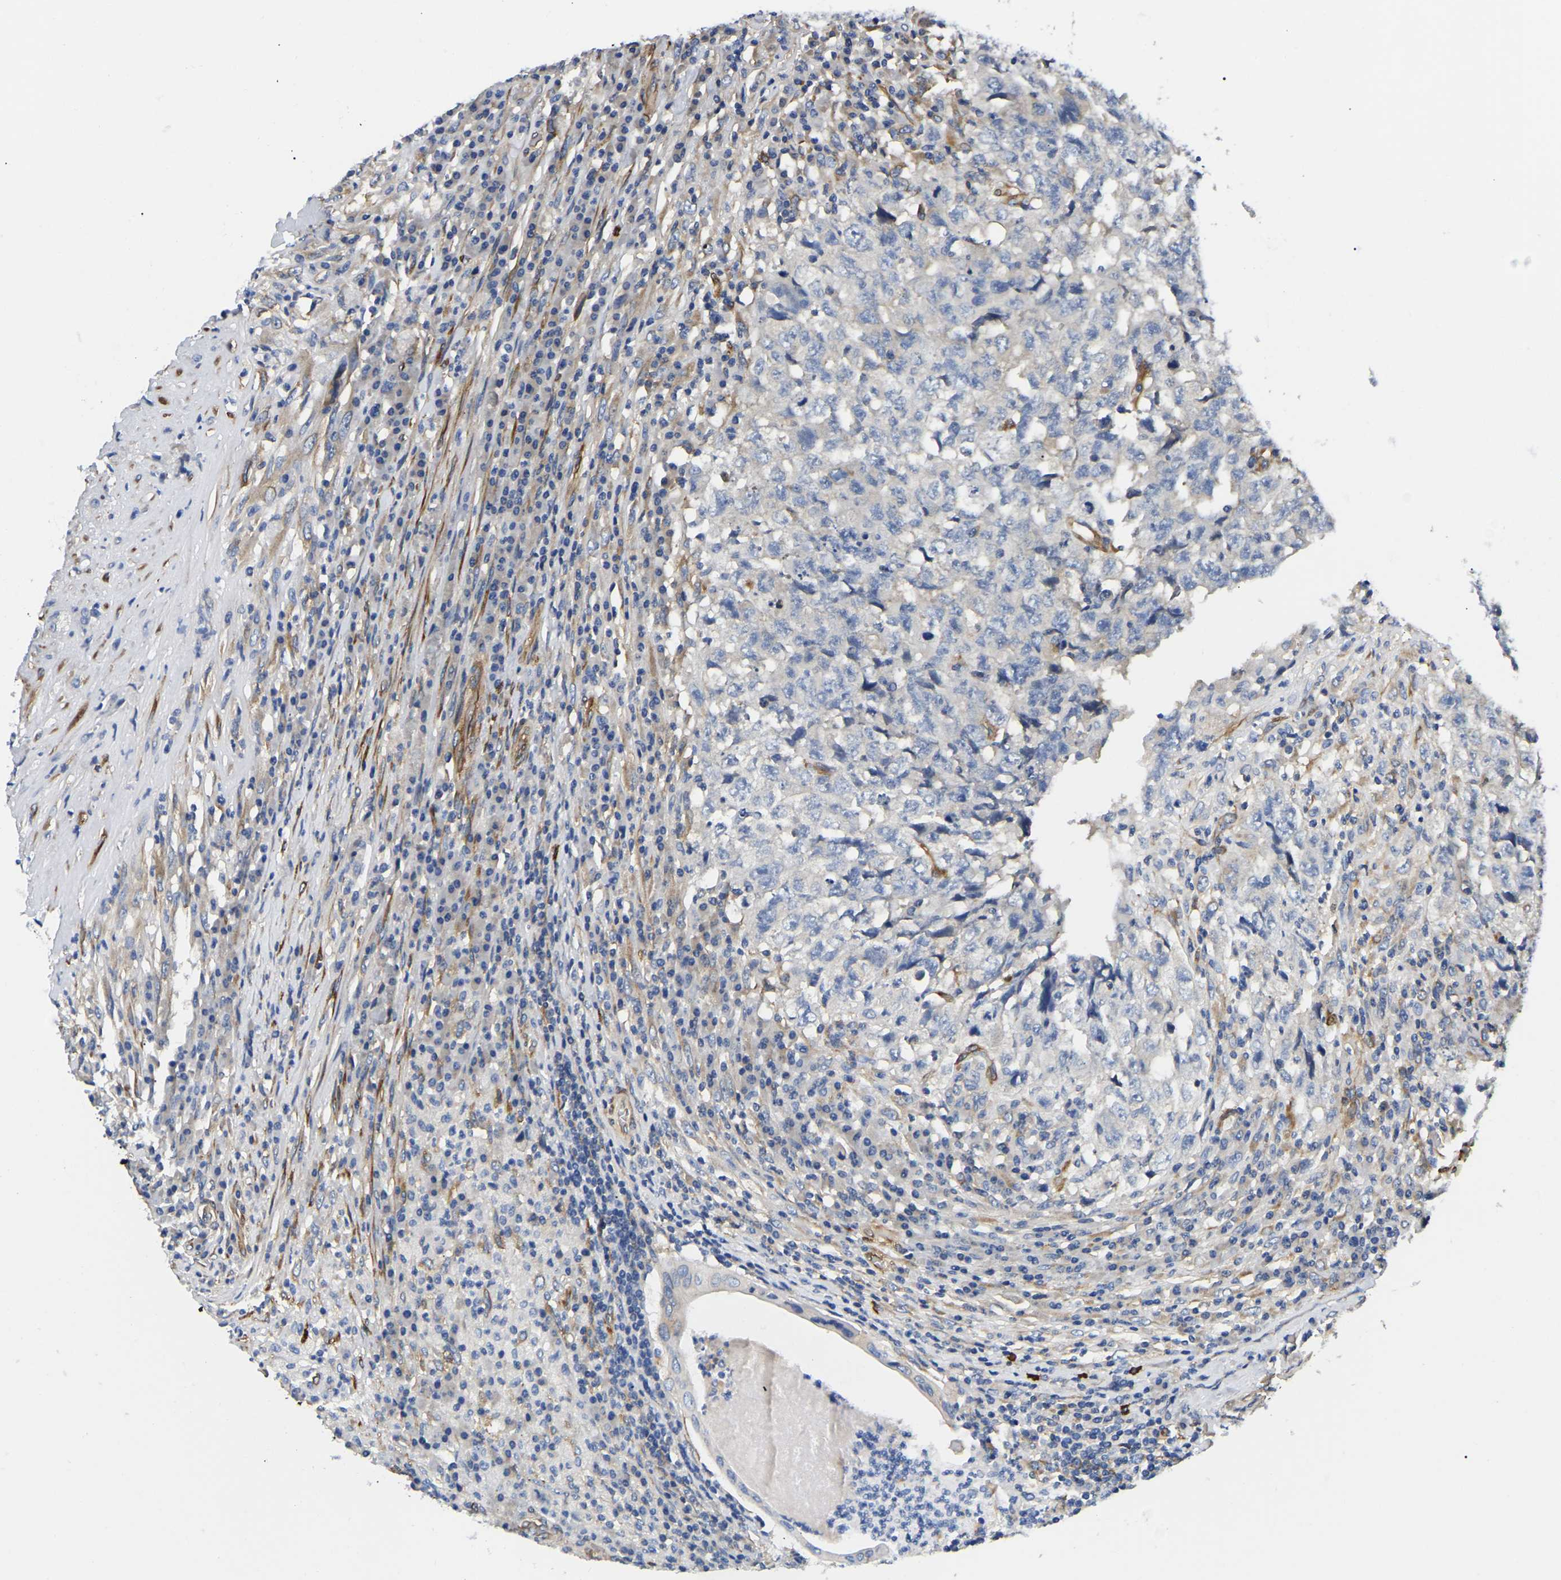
{"staining": {"intensity": "negative", "quantity": "none", "location": "none"}, "tissue": "testis cancer", "cell_type": "Tumor cells", "image_type": "cancer", "snomed": [{"axis": "morphology", "description": "Necrosis, NOS"}, {"axis": "morphology", "description": "Carcinoma, Embryonal, NOS"}, {"axis": "topography", "description": "Testis"}], "caption": "A photomicrograph of testis cancer stained for a protein reveals no brown staining in tumor cells. (DAB (3,3'-diaminobenzidine) immunohistochemistry (IHC) with hematoxylin counter stain).", "gene": "DUSP8", "patient": {"sex": "male", "age": 19}}